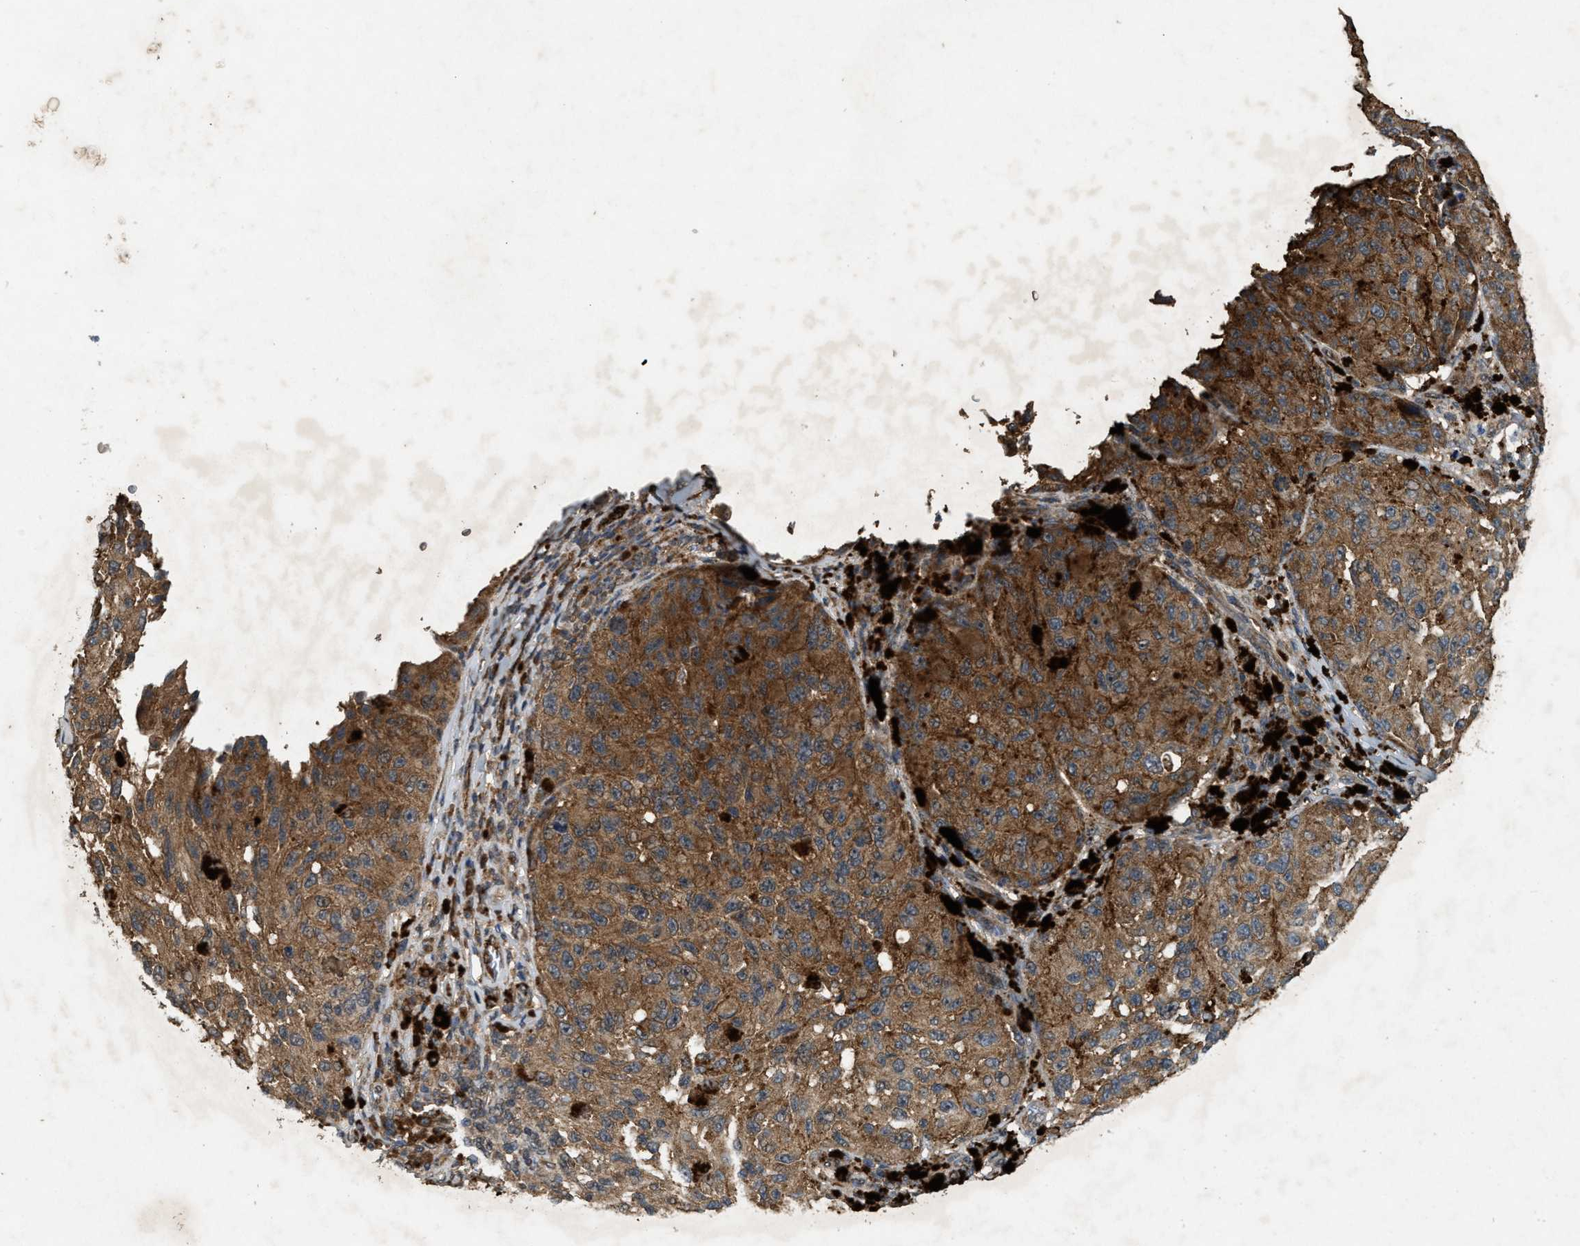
{"staining": {"intensity": "strong", "quantity": ">75%", "location": "cytoplasmic/membranous"}, "tissue": "melanoma", "cell_type": "Tumor cells", "image_type": "cancer", "snomed": [{"axis": "morphology", "description": "Malignant melanoma, NOS"}, {"axis": "topography", "description": "Skin"}], "caption": "Malignant melanoma stained with a brown dye reveals strong cytoplasmic/membranous positive positivity in approximately >75% of tumor cells.", "gene": "ARHGEF5", "patient": {"sex": "female", "age": 73}}